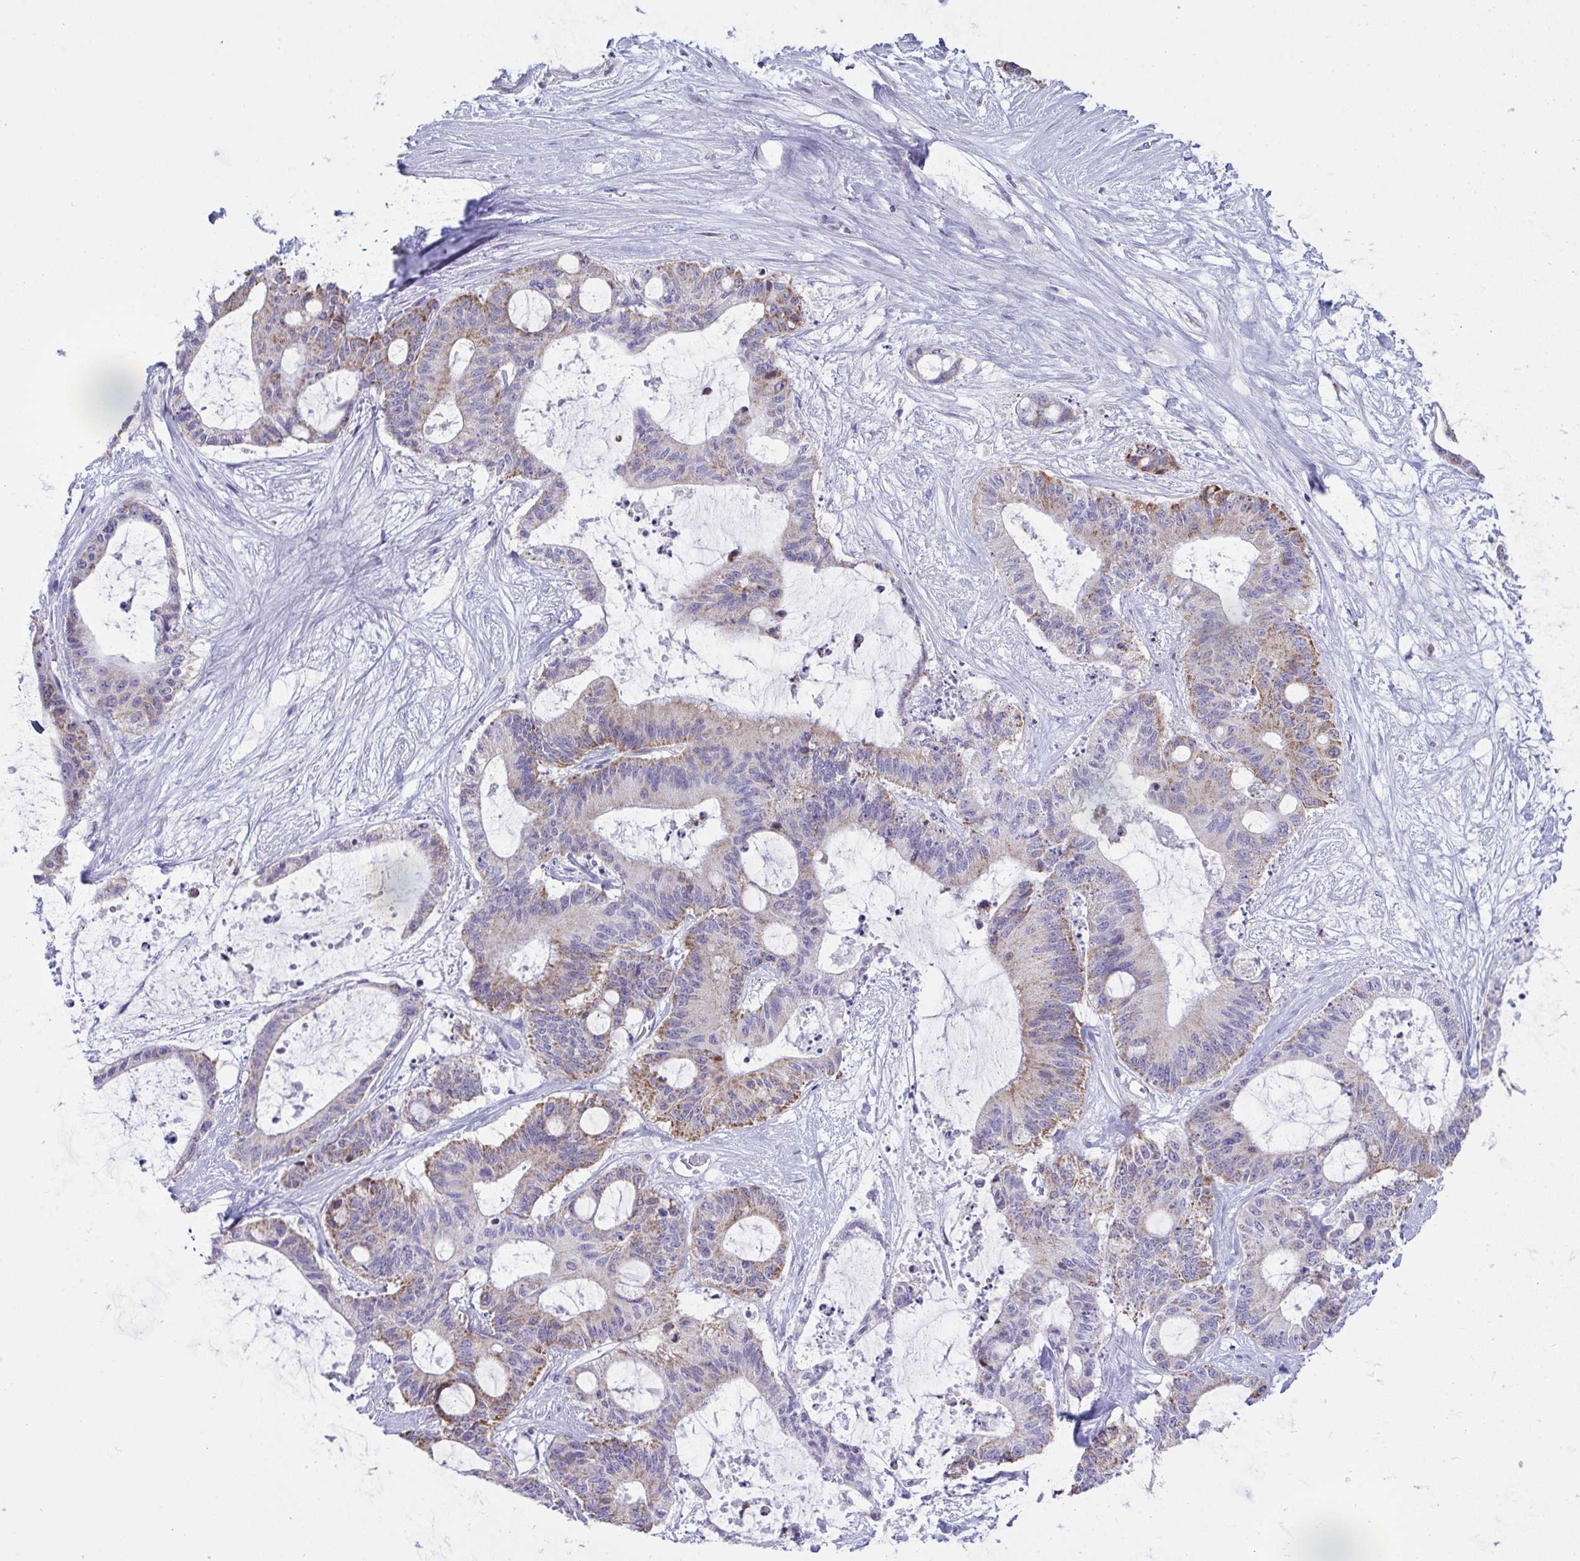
{"staining": {"intensity": "moderate", "quantity": "<25%", "location": "cytoplasmic/membranous"}, "tissue": "liver cancer", "cell_type": "Tumor cells", "image_type": "cancer", "snomed": [{"axis": "morphology", "description": "Normal tissue, NOS"}, {"axis": "morphology", "description": "Cholangiocarcinoma"}, {"axis": "topography", "description": "Liver"}, {"axis": "topography", "description": "Peripheral nerve tissue"}], "caption": "Human liver cancer (cholangiocarcinoma) stained with a brown dye exhibits moderate cytoplasmic/membranous positive staining in approximately <25% of tumor cells.", "gene": "PLA2G12B", "patient": {"sex": "female", "age": 73}}